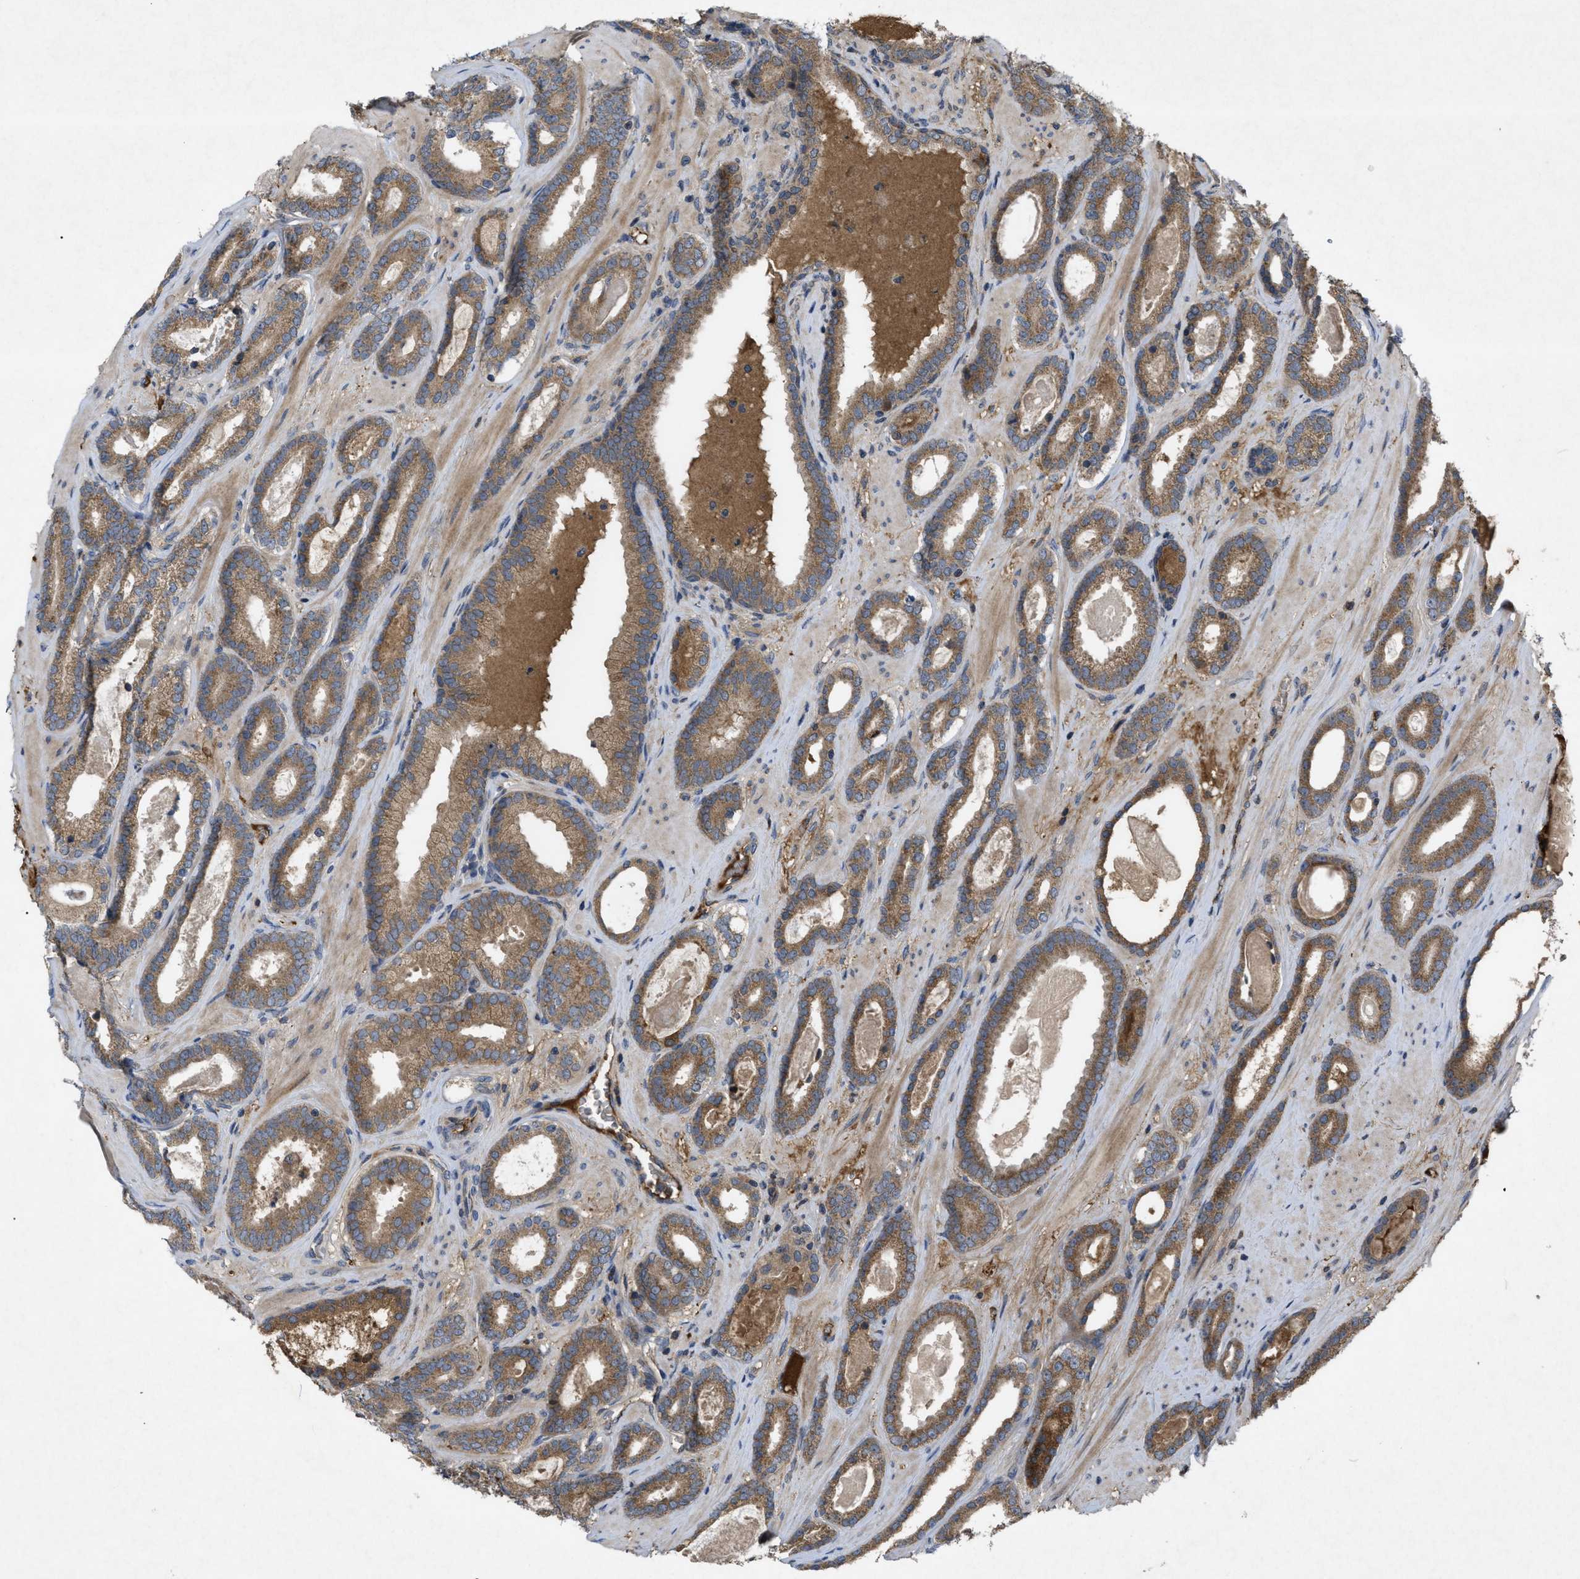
{"staining": {"intensity": "moderate", "quantity": ">75%", "location": "cytoplasmic/membranous"}, "tissue": "prostate cancer", "cell_type": "Tumor cells", "image_type": "cancer", "snomed": [{"axis": "morphology", "description": "Adenocarcinoma, High grade"}, {"axis": "topography", "description": "Prostate"}], "caption": "Prostate cancer tissue exhibits moderate cytoplasmic/membranous staining in approximately >75% of tumor cells, visualized by immunohistochemistry.", "gene": "RAB2A", "patient": {"sex": "male", "age": 60}}